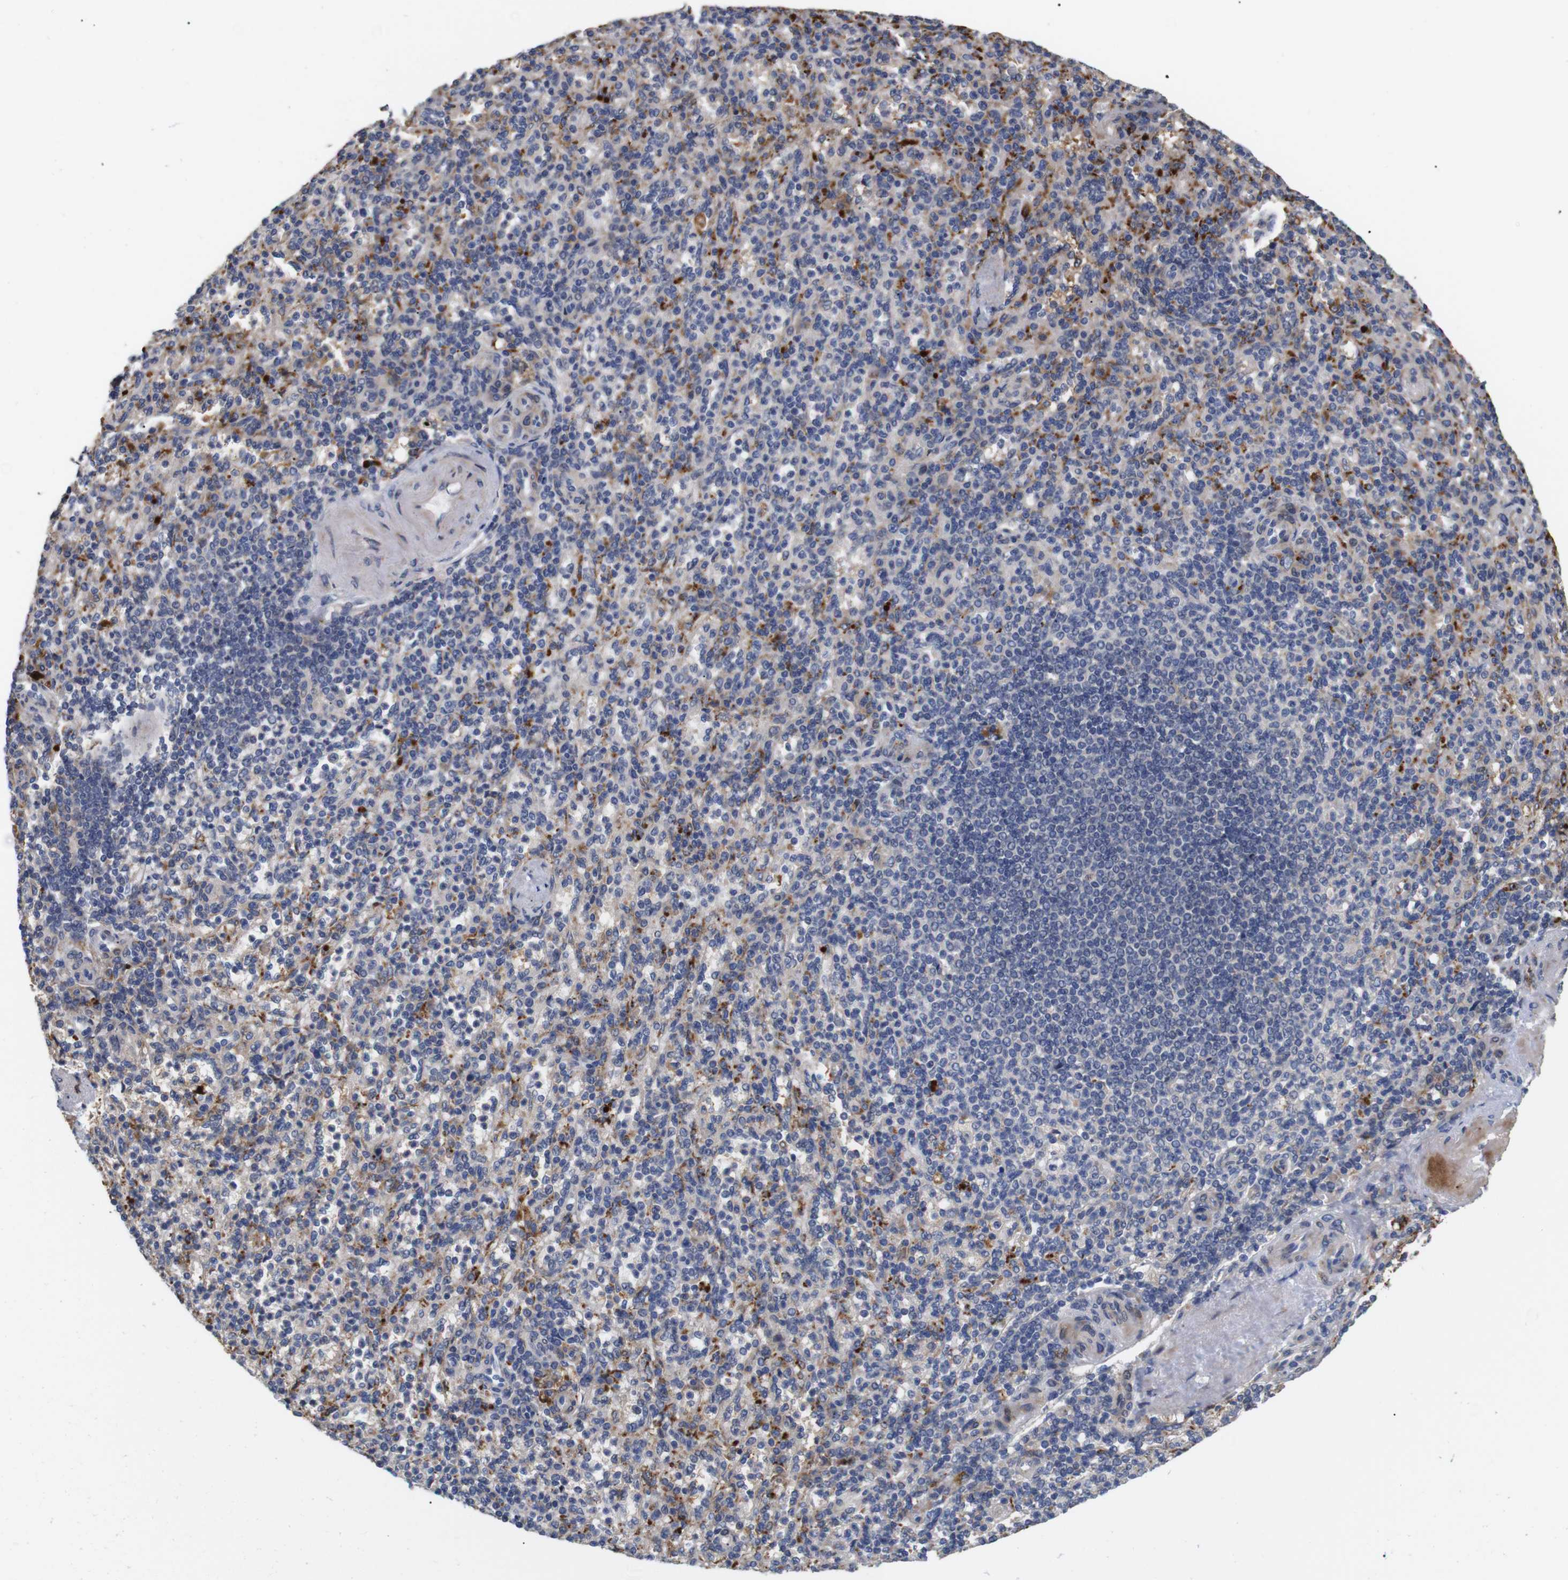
{"staining": {"intensity": "moderate", "quantity": "<25%", "location": "cytoplasmic/membranous"}, "tissue": "spleen", "cell_type": "Cells in red pulp", "image_type": "normal", "snomed": [{"axis": "morphology", "description": "Normal tissue, NOS"}, {"axis": "topography", "description": "Spleen"}], "caption": "Immunohistochemical staining of benign human spleen displays <25% levels of moderate cytoplasmic/membranous protein expression in about <25% of cells in red pulp.", "gene": "SPRY3", "patient": {"sex": "female", "age": 74}}